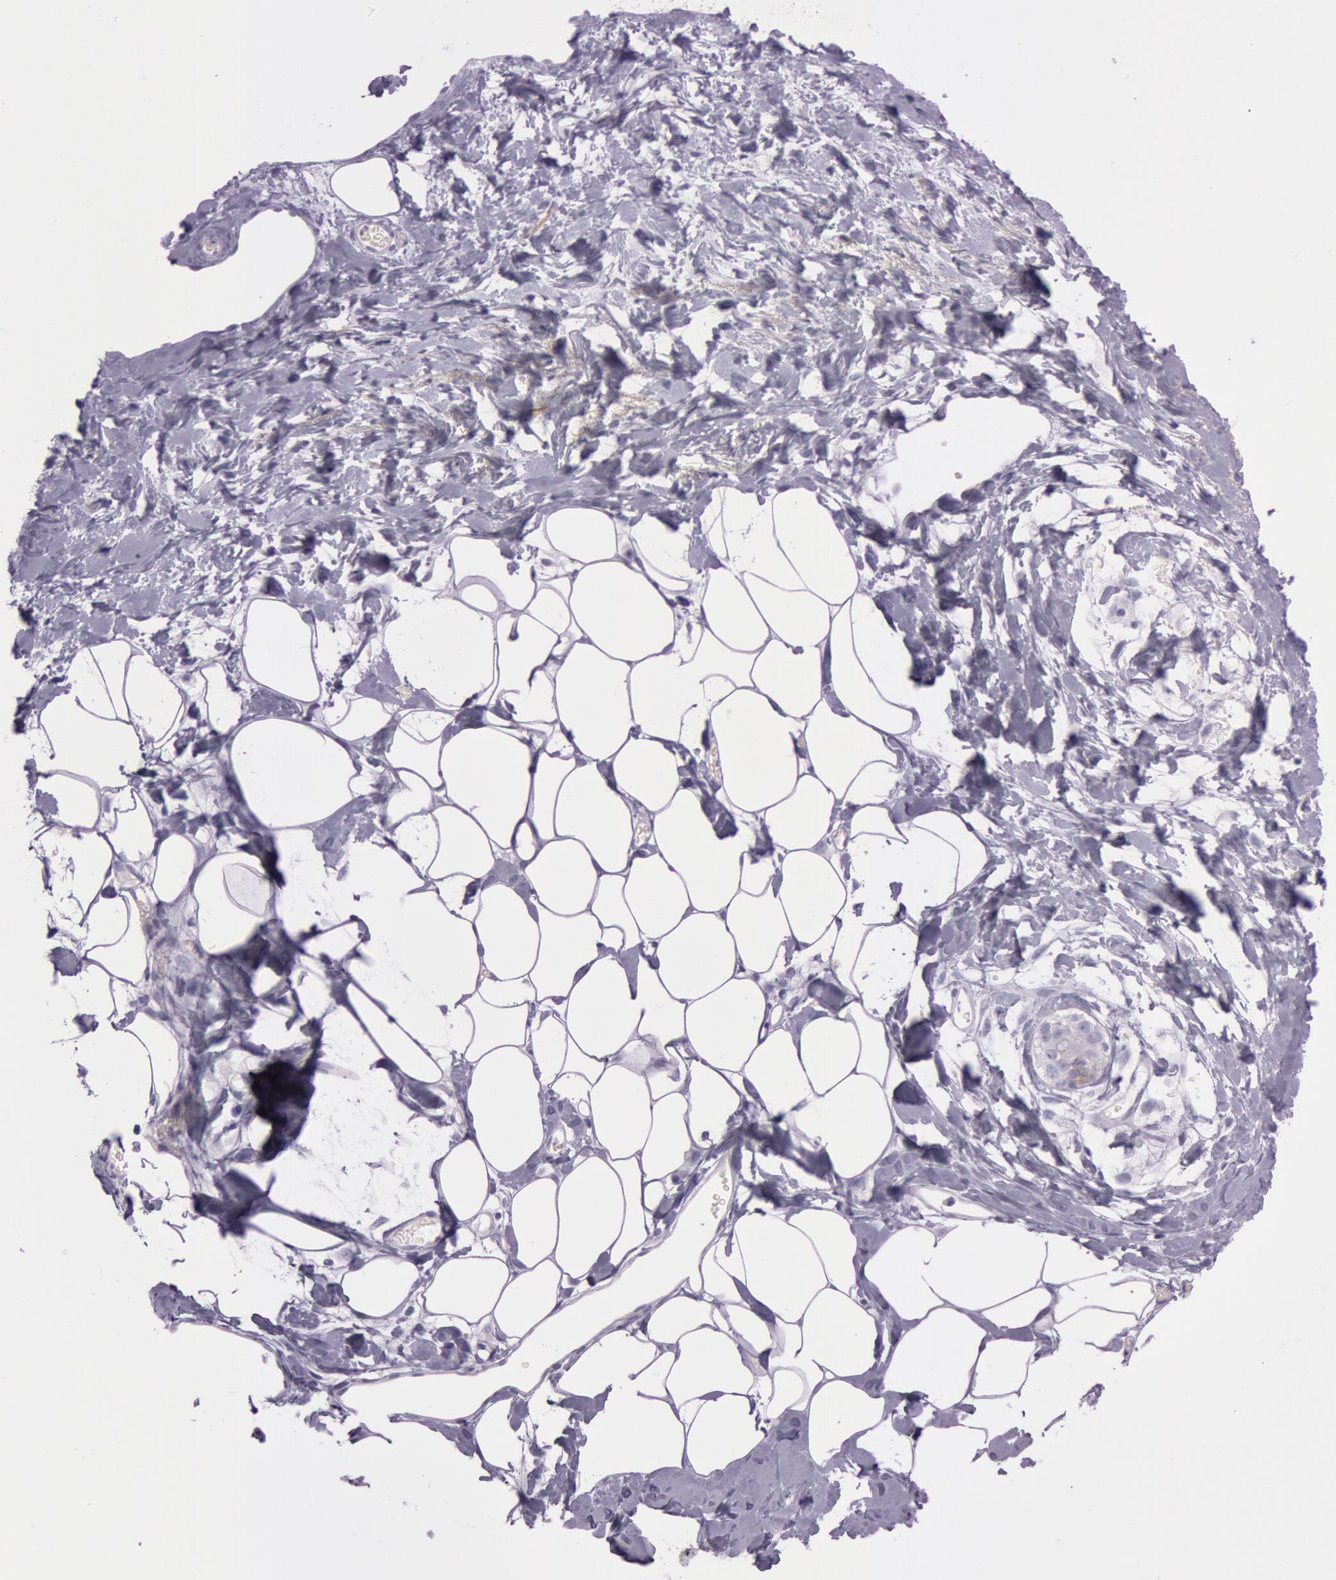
{"staining": {"intensity": "negative", "quantity": "none", "location": "none"}, "tissue": "breast", "cell_type": "Adipocytes", "image_type": "normal", "snomed": [{"axis": "morphology", "description": "Normal tissue, NOS"}, {"axis": "topography", "description": "Breast"}], "caption": "Protein analysis of benign breast shows no significant positivity in adipocytes.", "gene": "FOLH1", "patient": {"sex": "female", "age": 23}}